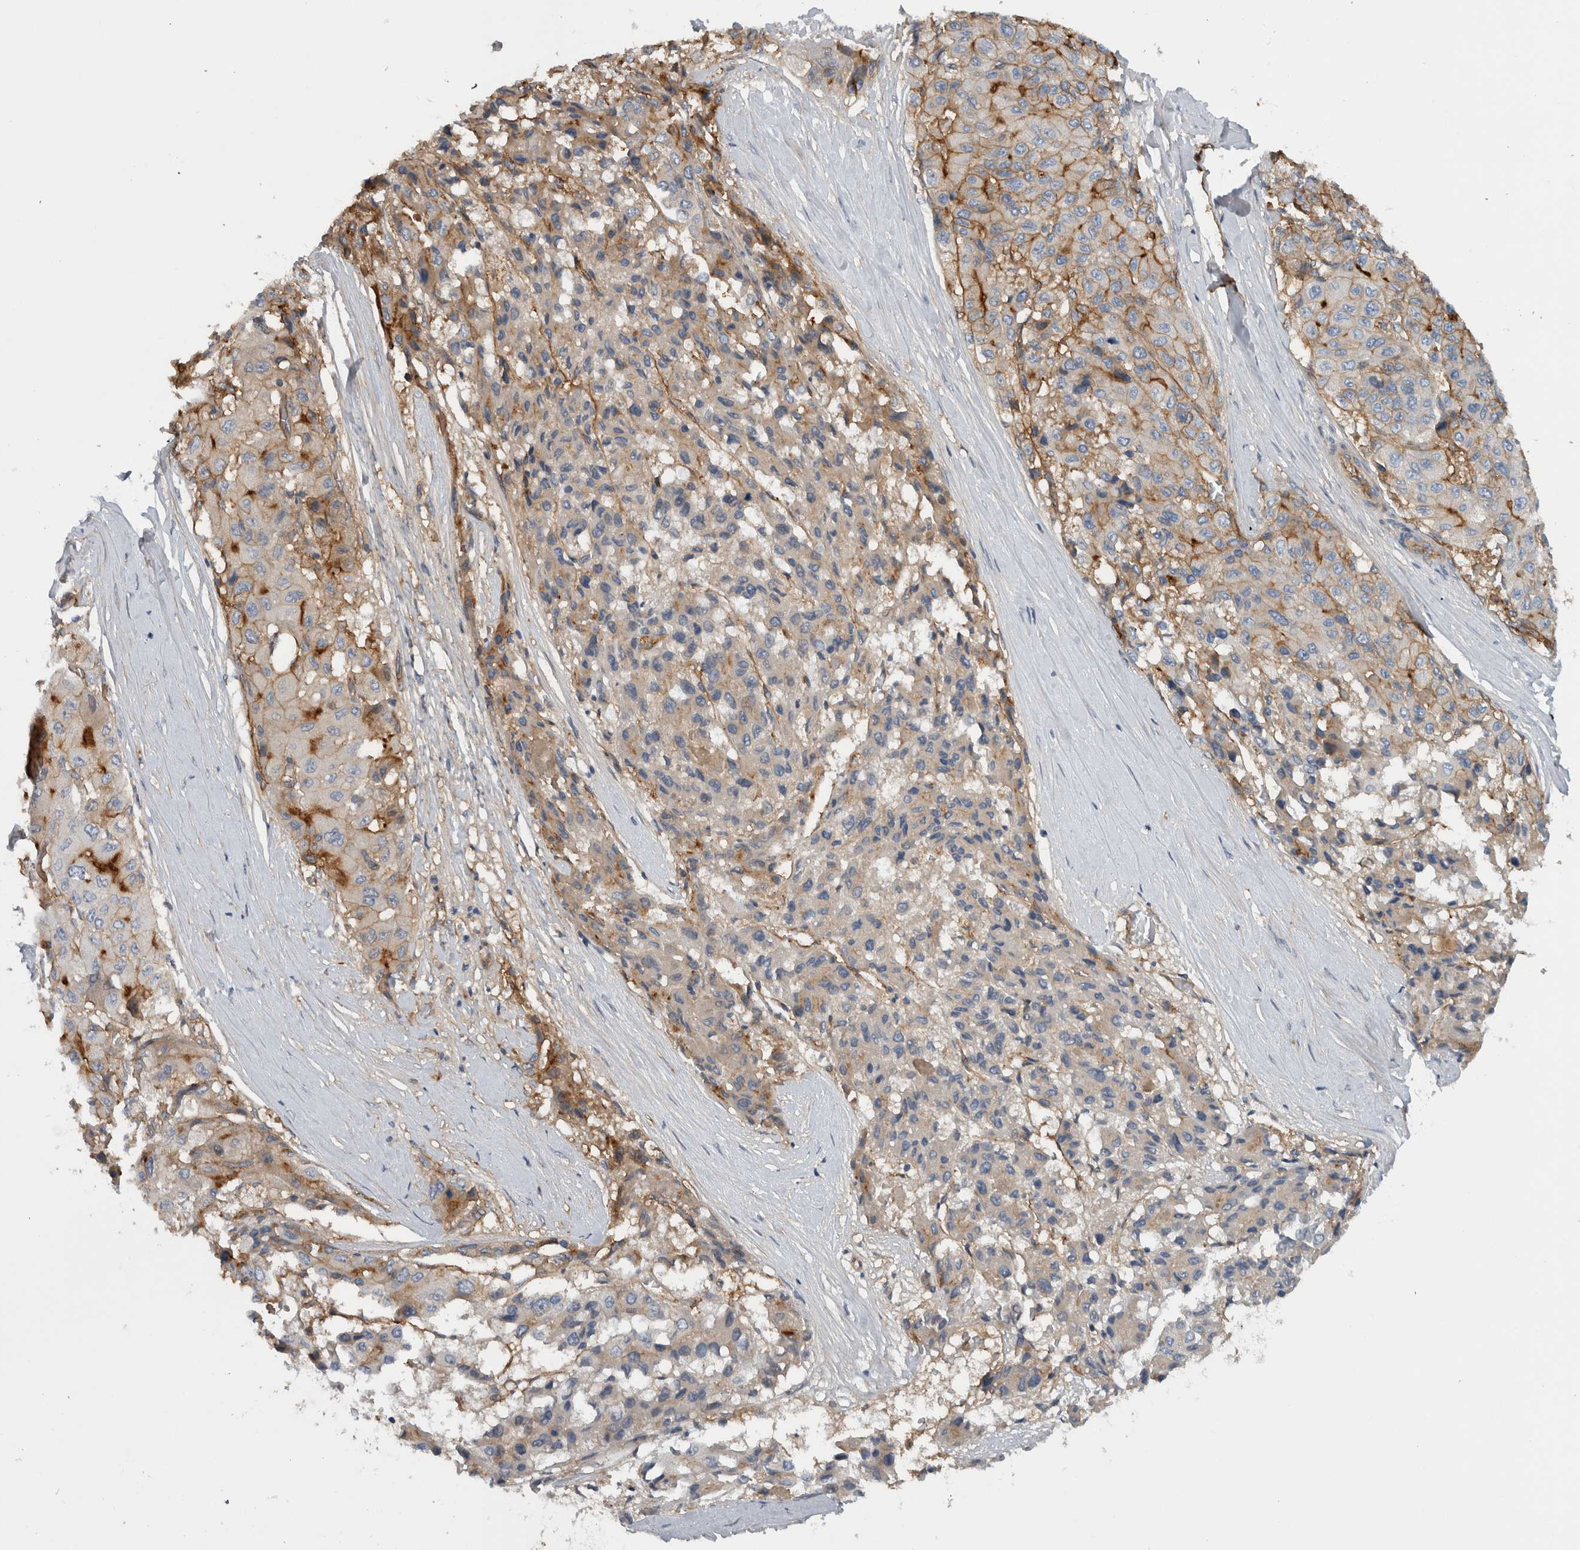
{"staining": {"intensity": "moderate", "quantity": "25%-75%", "location": "cytoplasmic/membranous"}, "tissue": "liver cancer", "cell_type": "Tumor cells", "image_type": "cancer", "snomed": [{"axis": "morphology", "description": "Carcinoma, Hepatocellular, NOS"}, {"axis": "topography", "description": "Liver"}], "caption": "Brown immunohistochemical staining in human hepatocellular carcinoma (liver) shows moderate cytoplasmic/membranous staining in about 25%-75% of tumor cells.", "gene": "CD59", "patient": {"sex": "male", "age": 80}}